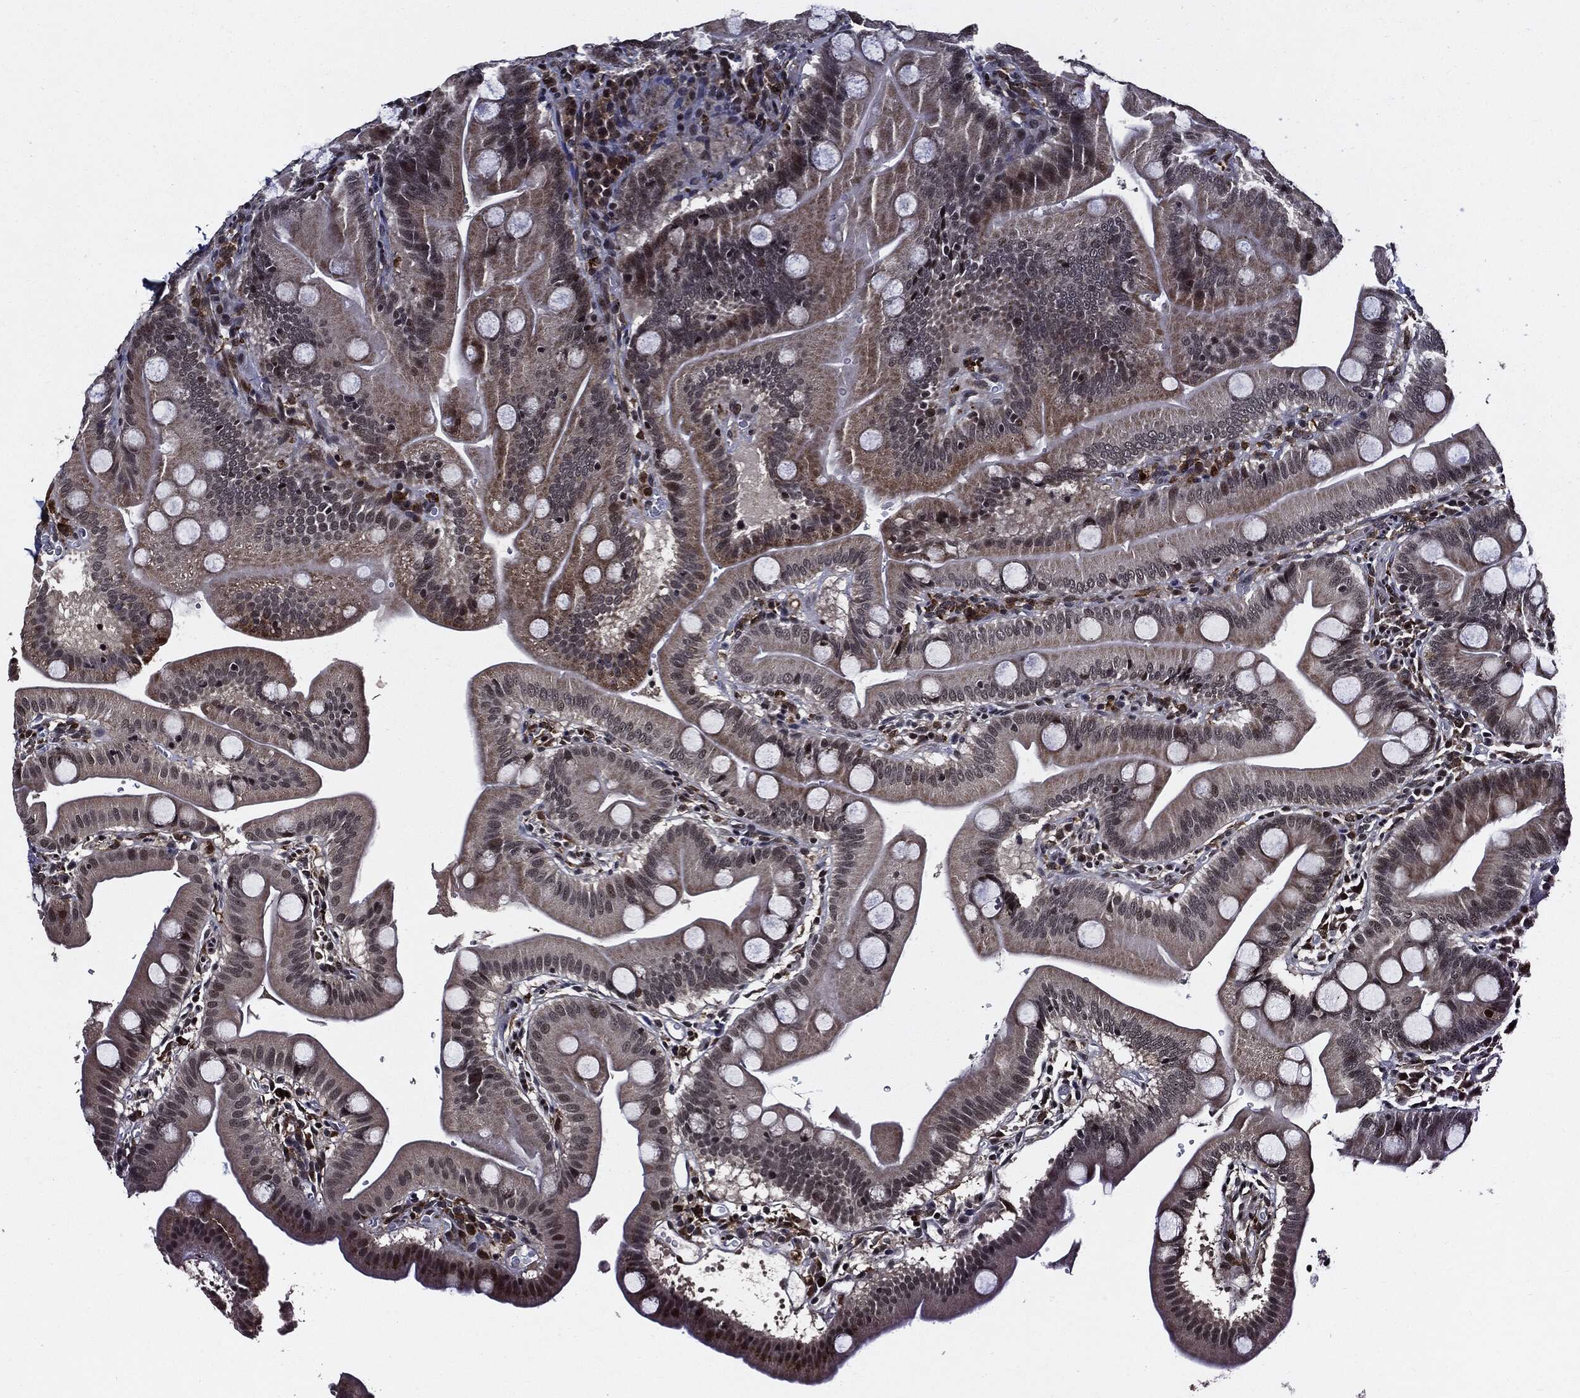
{"staining": {"intensity": "moderate", "quantity": "<25%", "location": "cytoplasmic/membranous,nuclear"}, "tissue": "duodenum", "cell_type": "Glandular cells", "image_type": "normal", "snomed": [{"axis": "morphology", "description": "Normal tissue, NOS"}, {"axis": "topography", "description": "Duodenum"}], "caption": "Immunohistochemical staining of unremarkable duodenum demonstrates <25% levels of moderate cytoplasmic/membranous,nuclear protein staining in about <25% of glandular cells.", "gene": "SUGT1", "patient": {"sex": "male", "age": 59}}